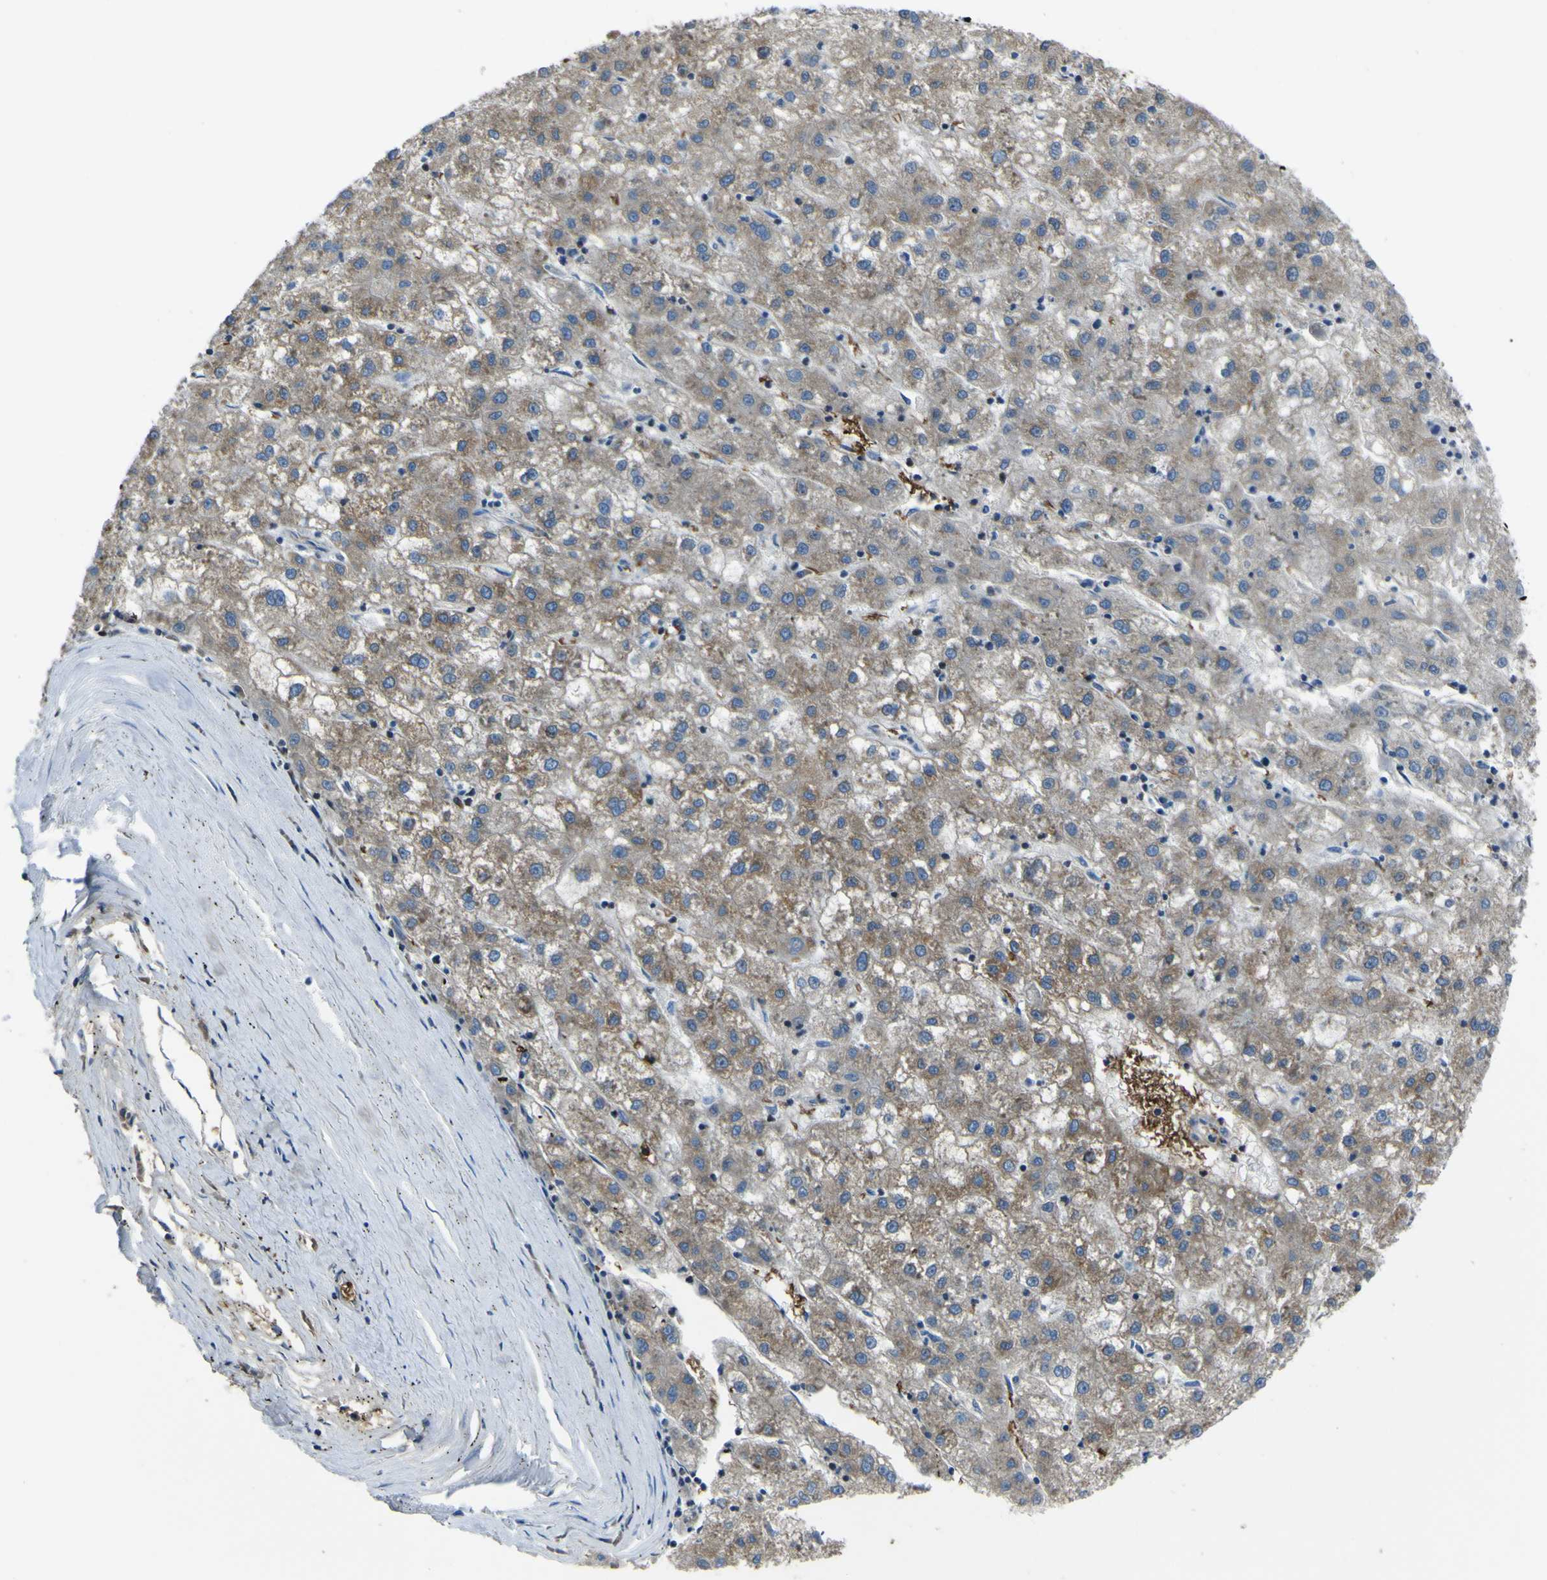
{"staining": {"intensity": "moderate", "quantity": ">75%", "location": "cytoplasmic/membranous"}, "tissue": "liver cancer", "cell_type": "Tumor cells", "image_type": "cancer", "snomed": [{"axis": "morphology", "description": "Carcinoma, Hepatocellular, NOS"}, {"axis": "topography", "description": "Liver"}], "caption": "Immunohistochemical staining of human liver cancer exhibits medium levels of moderate cytoplasmic/membranous positivity in about >75% of tumor cells.", "gene": "STIM1", "patient": {"sex": "male", "age": 72}}